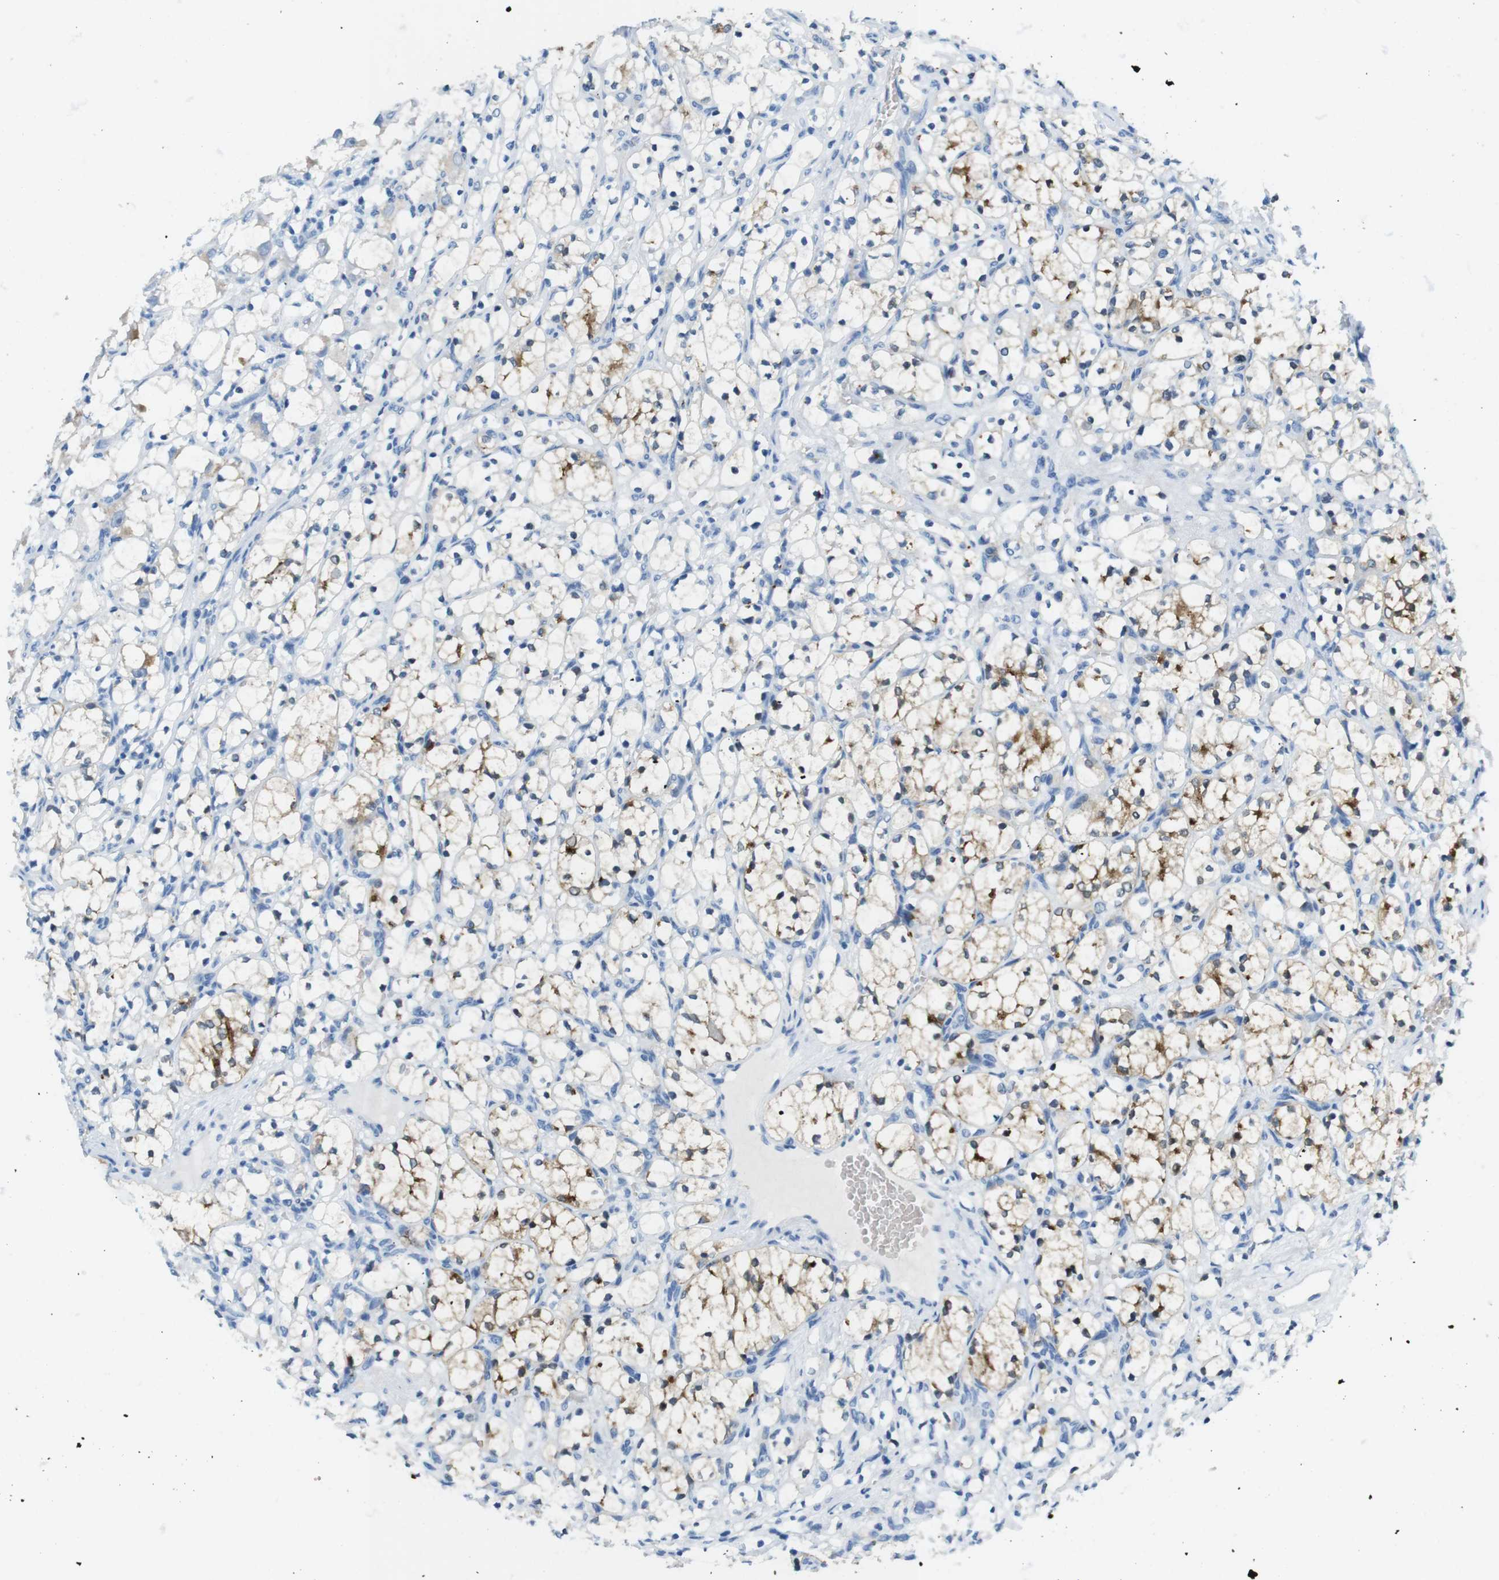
{"staining": {"intensity": "moderate", "quantity": "<25%", "location": "cytoplasmic/membranous"}, "tissue": "renal cancer", "cell_type": "Tumor cells", "image_type": "cancer", "snomed": [{"axis": "morphology", "description": "Adenocarcinoma, NOS"}, {"axis": "topography", "description": "Kidney"}], "caption": "The histopathology image shows staining of renal adenocarcinoma, revealing moderate cytoplasmic/membranous protein staining (brown color) within tumor cells.", "gene": "TFAP2C", "patient": {"sex": "female", "age": 69}}